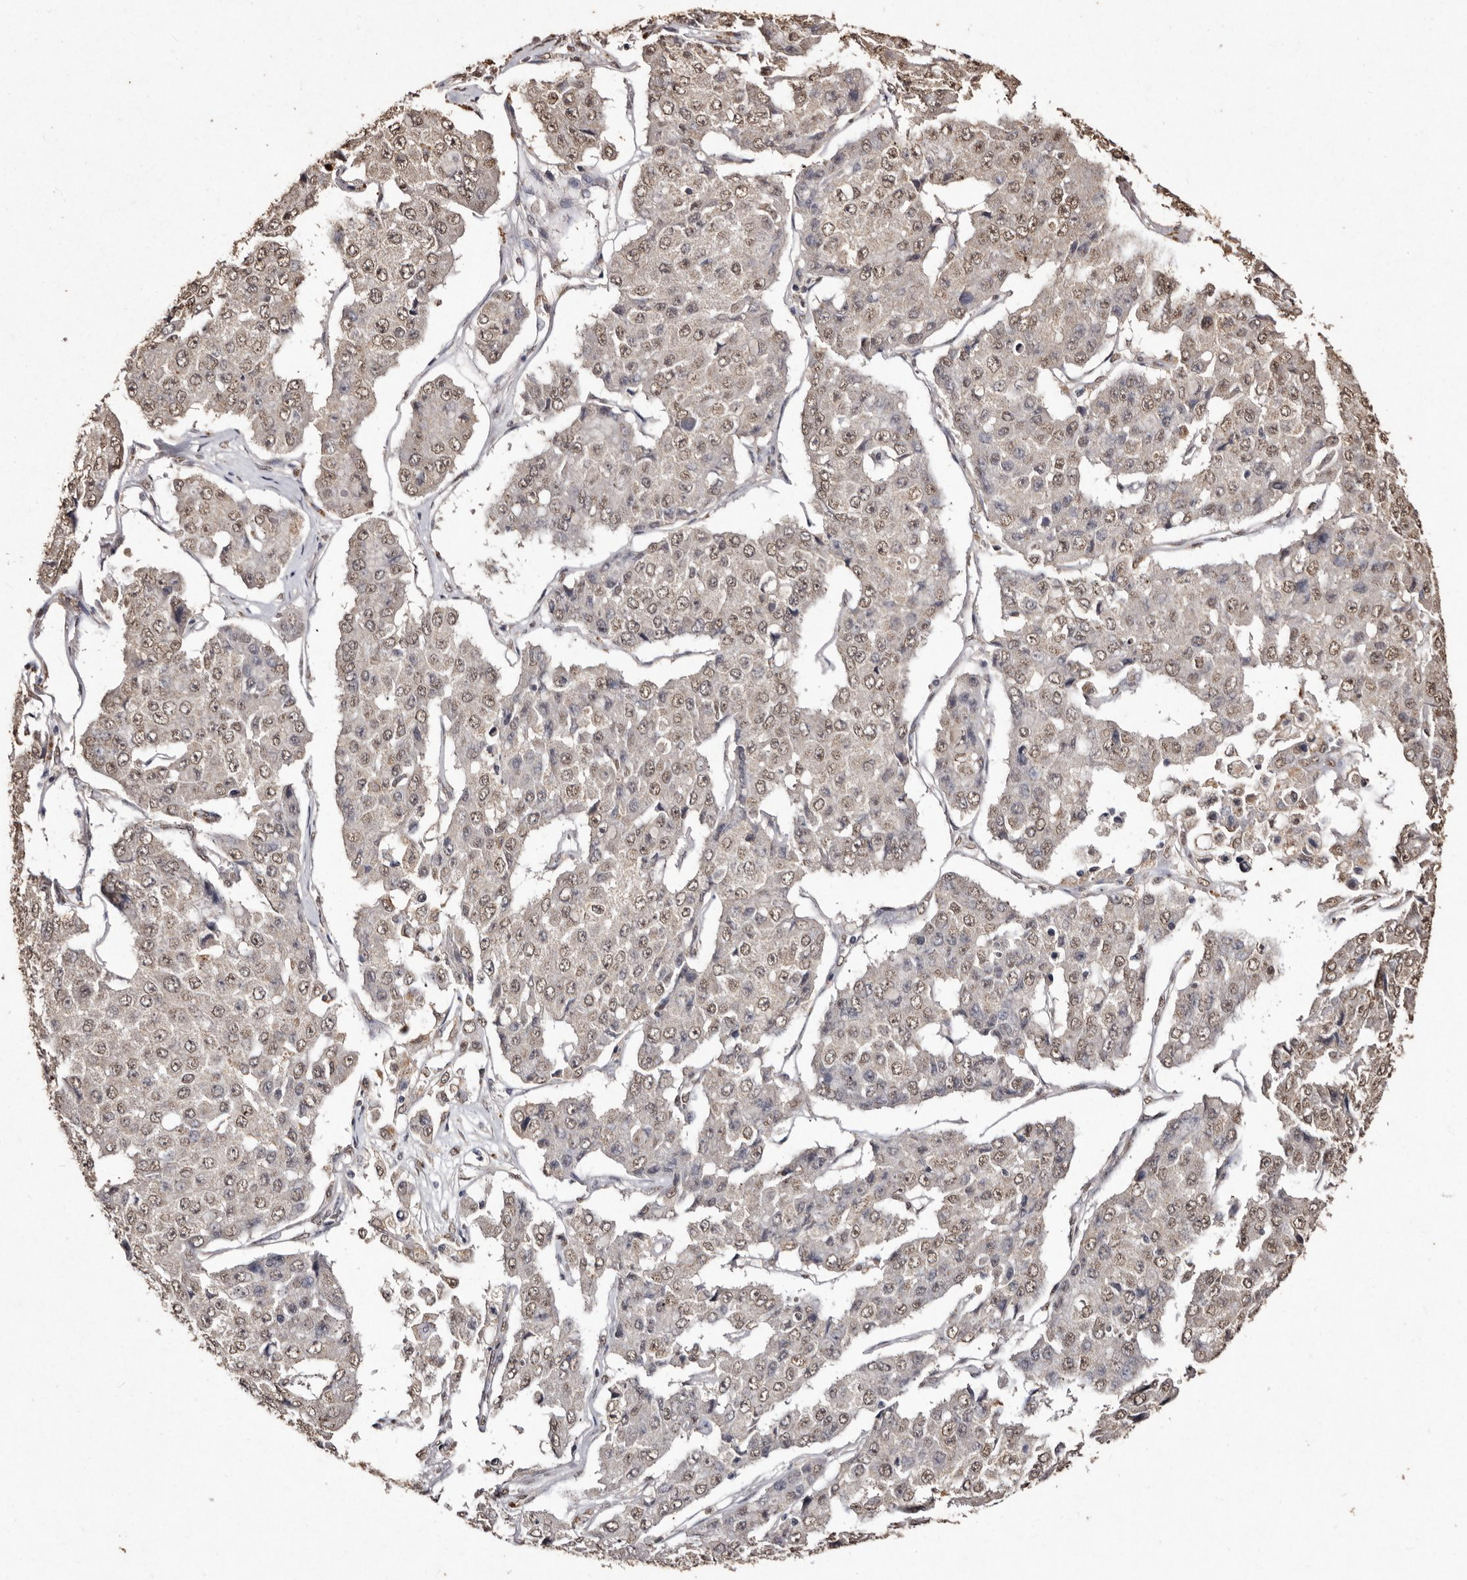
{"staining": {"intensity": "moderate", "quantity": ">75%", "location": "nuclear"}, "tissue": "pancreatic cancer", "cell_type": "Tumor cells", "image_type": "cancer", "snomed": [{"axis": "morphology", "description": "Adenocarcinoma, NOS"}, {"axis": "topography", "description": "Pancreas"}], "caption": "Immunohistochemistry (IHC) (DAB (3,3'-diaminobenzidine)) staining of human pancreatic adenocarcinoma displays moderate nuclear protein positivity in approximately >75% of tumor cells.", "gene": "ERBB4", "patient": {"sex": "male", "age": 50}}